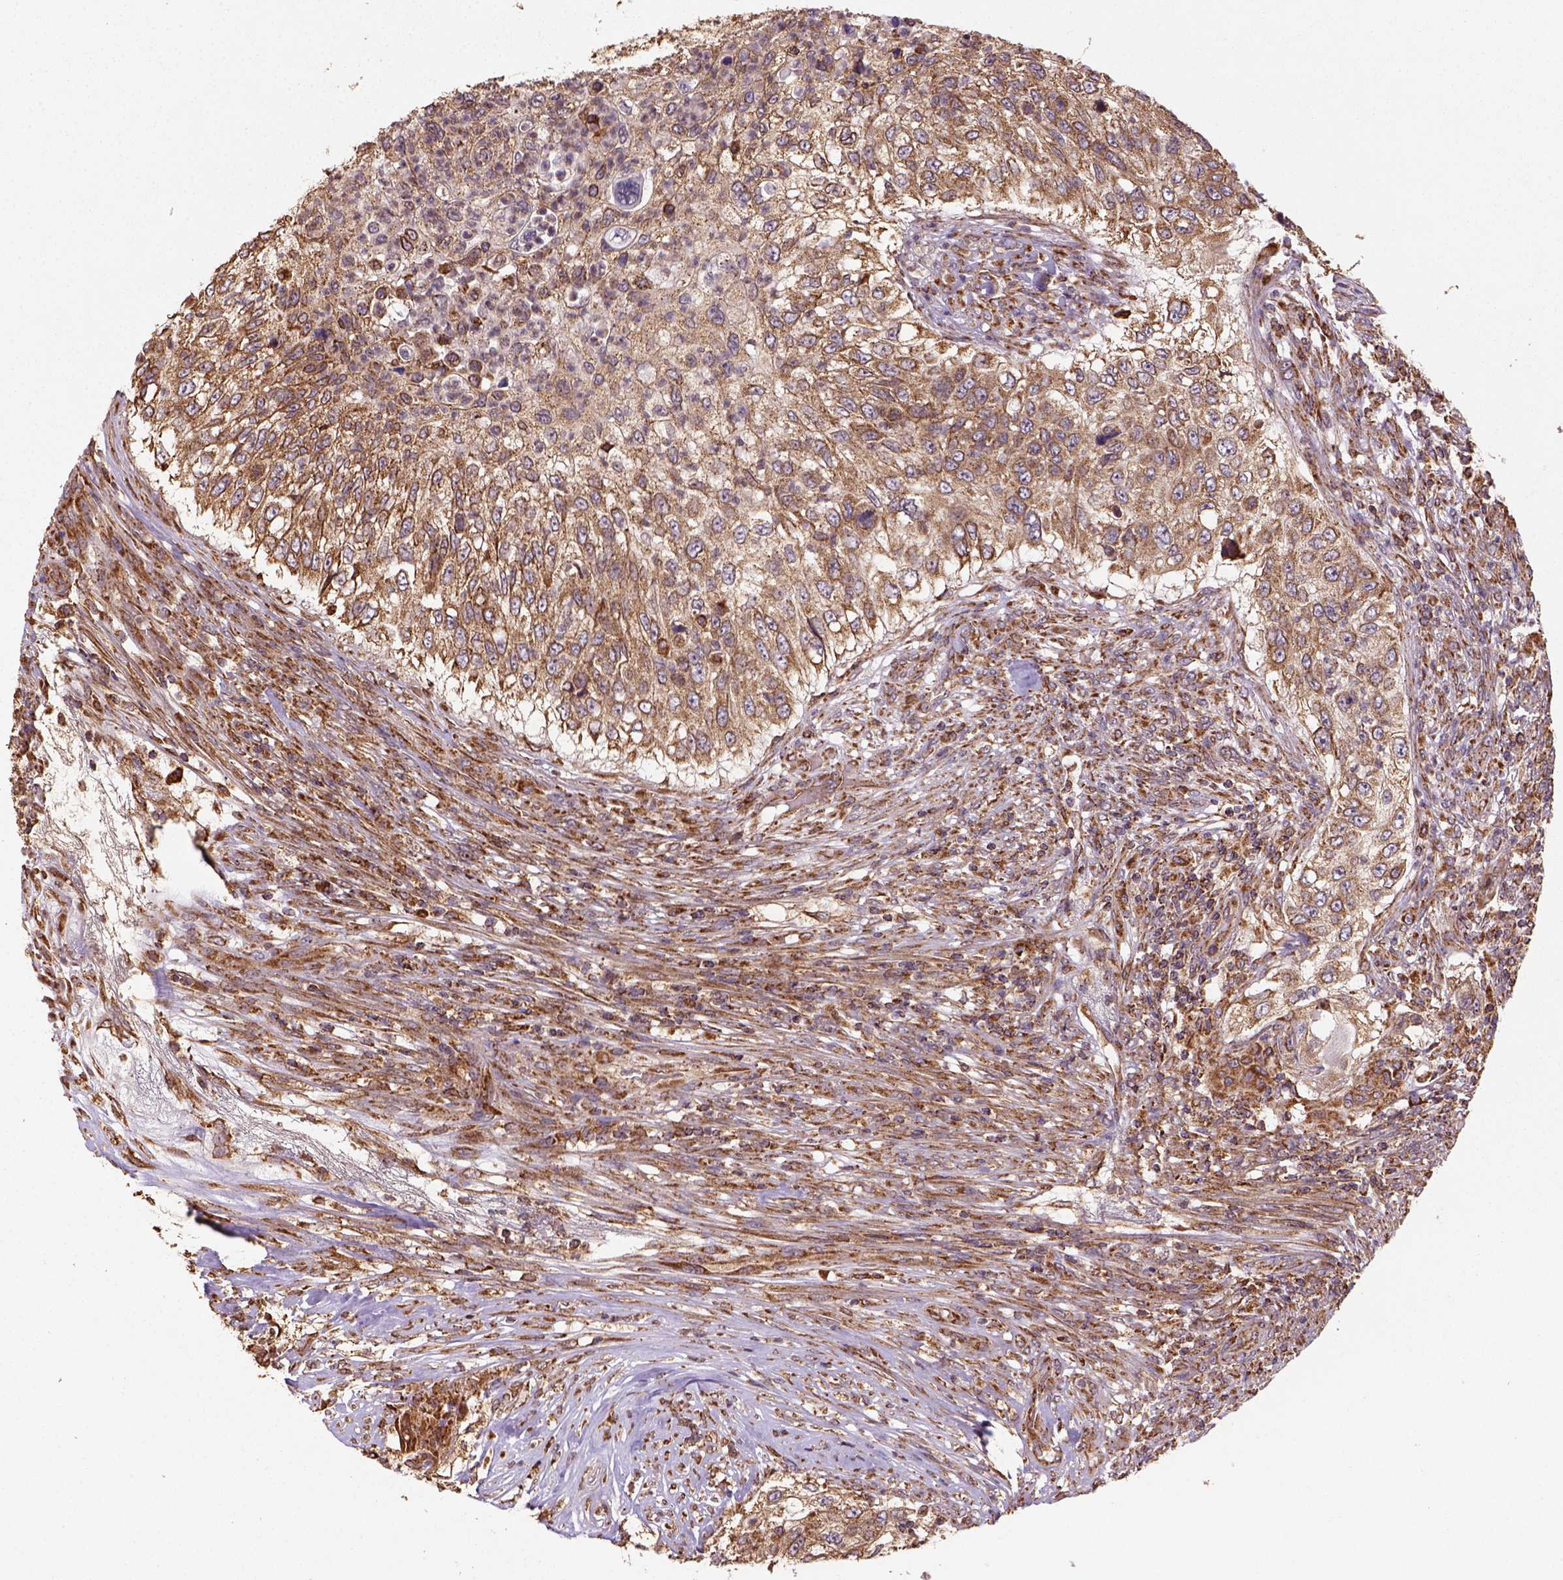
{"staining": {"intensity": "moderate", "quantity": ">75%", "location": "cytoplasmic/membranous"}, "tissue": "urothelial cancer", "cell_type": "Tumor cells", "image_type": "cancer", "snomed": [{"axis": "morphology", "description": "Urothelial carcinoma, High grade"}, {"axis": "topography", "description": "Urinary bladder"}], "caption": "A histopathology image of human urothelial cancer stained for a protein reveals moderate cytoplasmic/membranous brown staining in tumor cells.", "gene": "MAPK8IP3", "patient": {"sex": "female", "age": 60}}